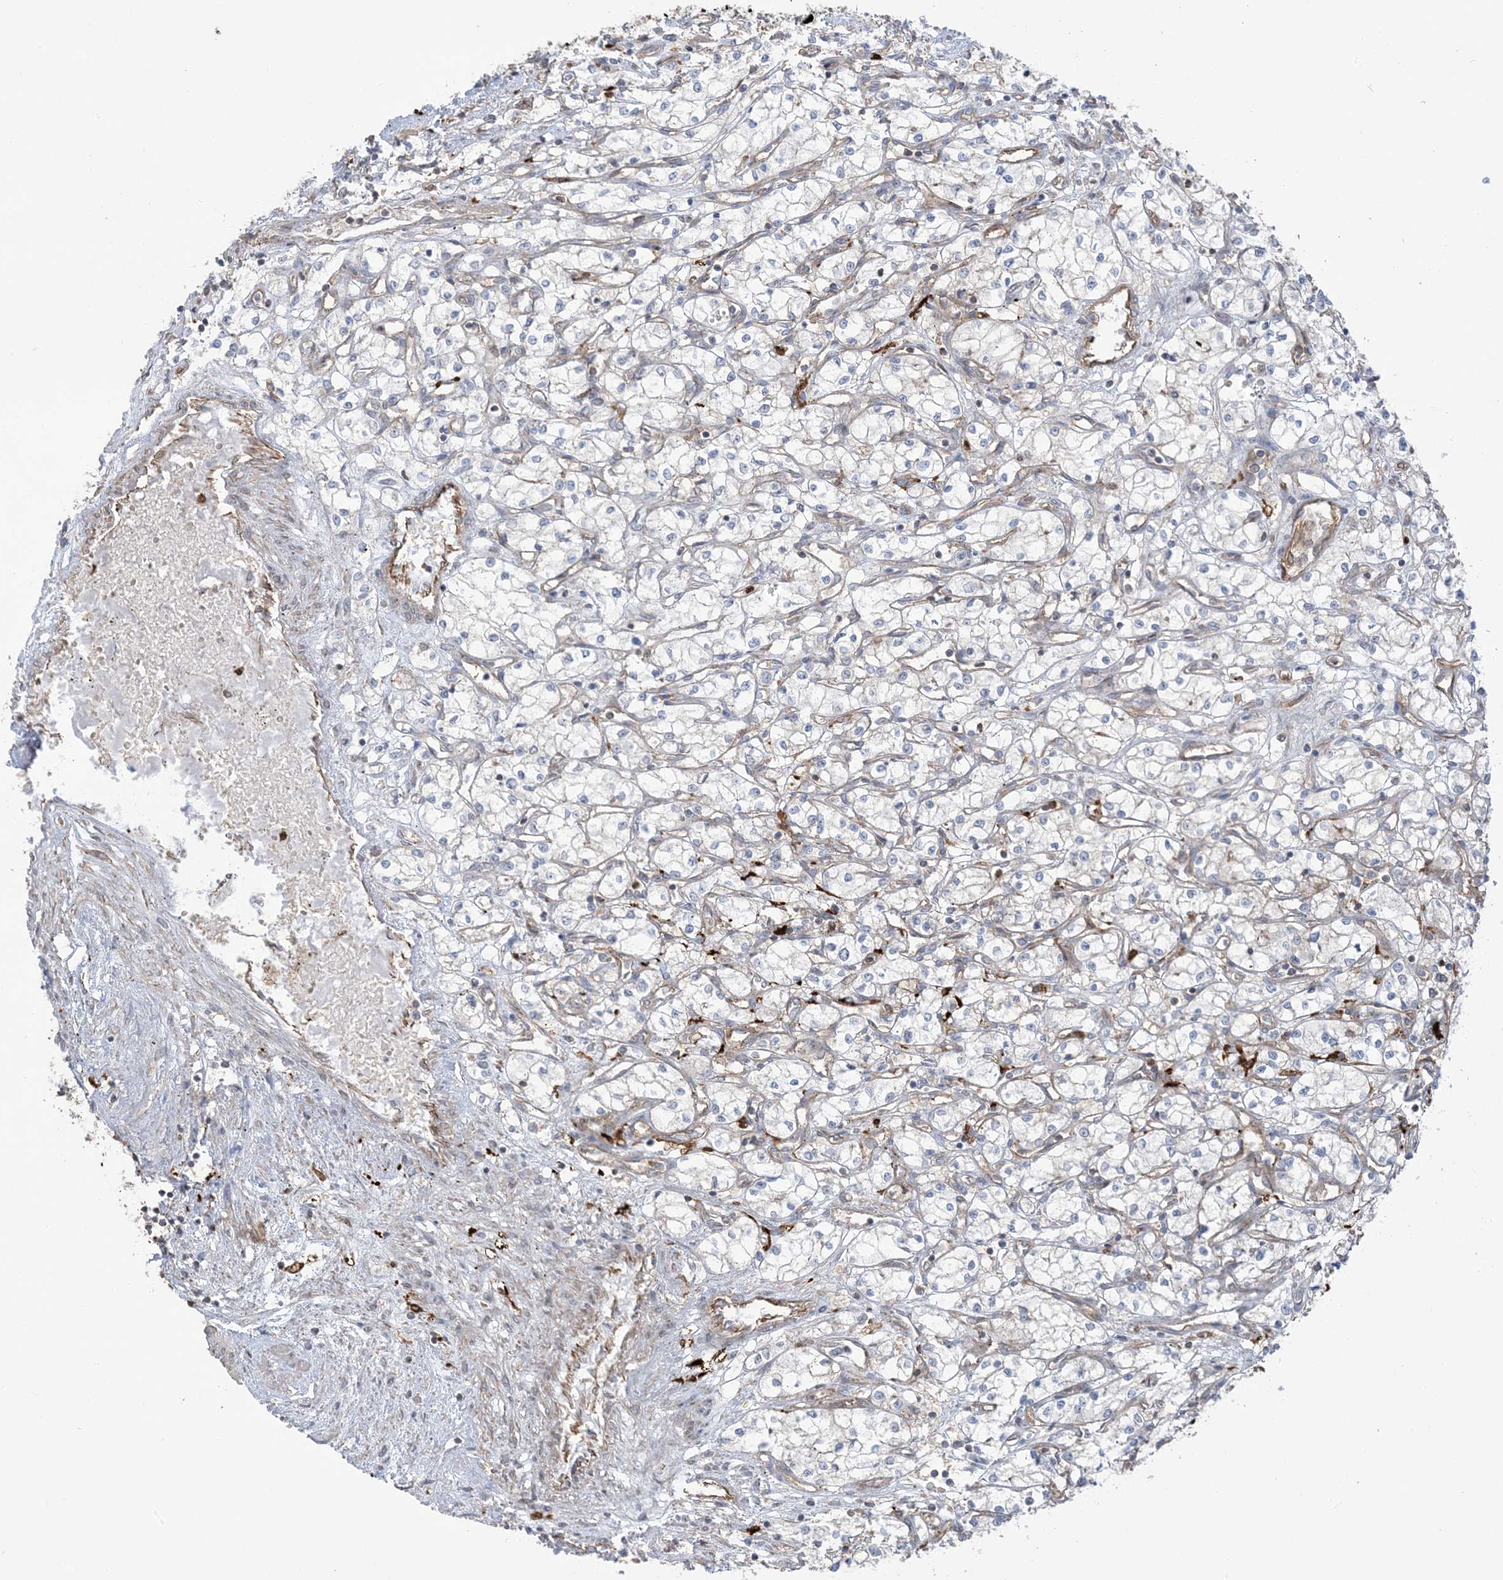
{"staining": {"intensity": "negative", "quantity": "none", "location": "none"}, "tissue": "renal cancer", "cell_type": "Tumor cells", "image_type": "cancer", "snomed": [{"axis": "morphology", "description": "Adenocarcinoma, NOS"}, {"axis": "topography", "description": "Kidney"}], "caption": "IHC of human renal cancer (adenocarcinoma) demonstrates no expression in tumor cells. The staining is performed using DAB brown chromogen with nuclei counter-stained in using hematoxylin.", "gene": "ICMT", "patient": {"sex": "male", "age": 59}}